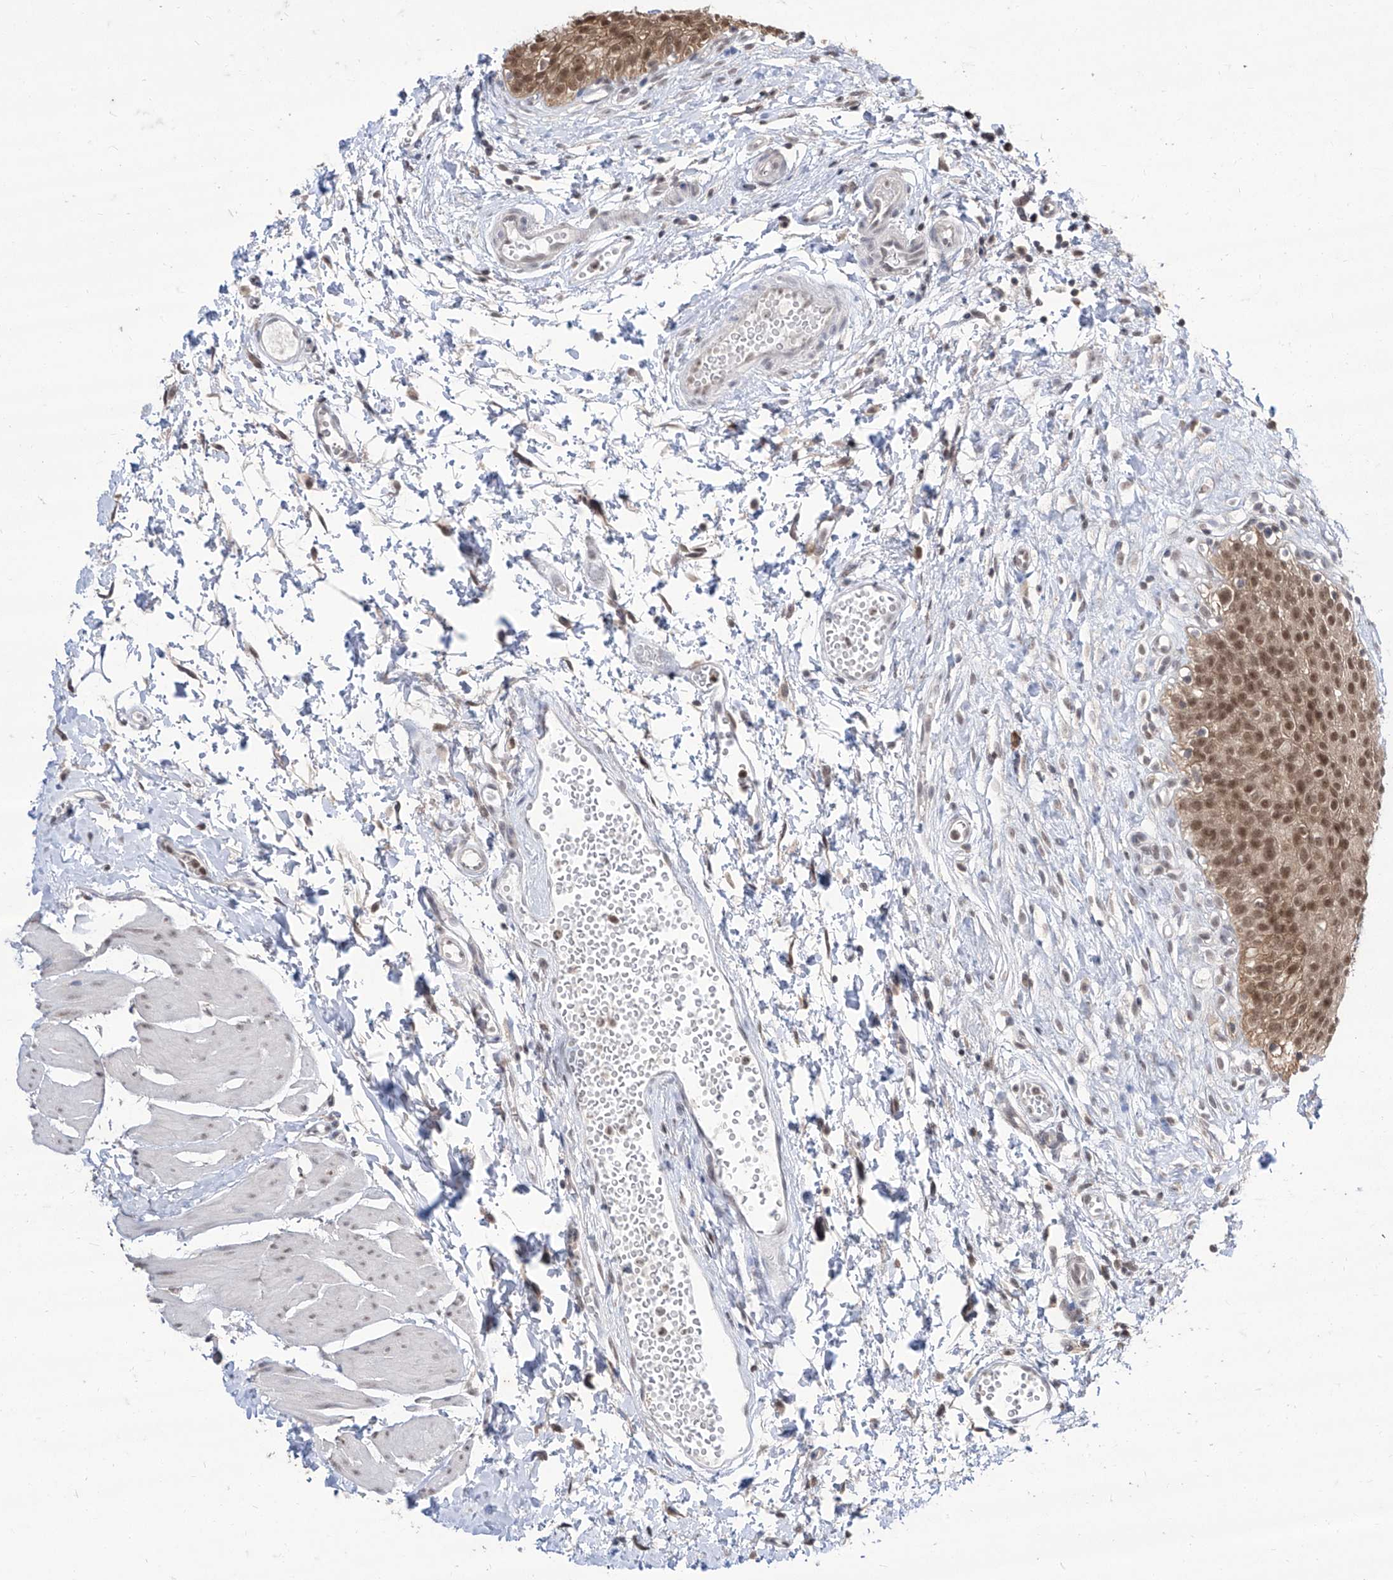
{"staining": {"intensity": "moderate", "quantity": ">75%", "location": "cytoplasmic/membranous,nuclear"}, "tissue": "urinary bladder", "cell_type": "Urothelial cells", "image_type": "normal", "snomed": [{"axis": "morphology", "description": "Normal tissue, NOS"}, {"axis": "topography", "description": "Urinary bladder"}], "caption": "Moderate cytoplasmic/membranous,nuclear positivity for a protein is present in approximately >75% of urothelial cells of unremarkable urinary bladder using immunohistochemistry.", "gene": "BROX", "patient": {"sex": "male", "age": 51}}